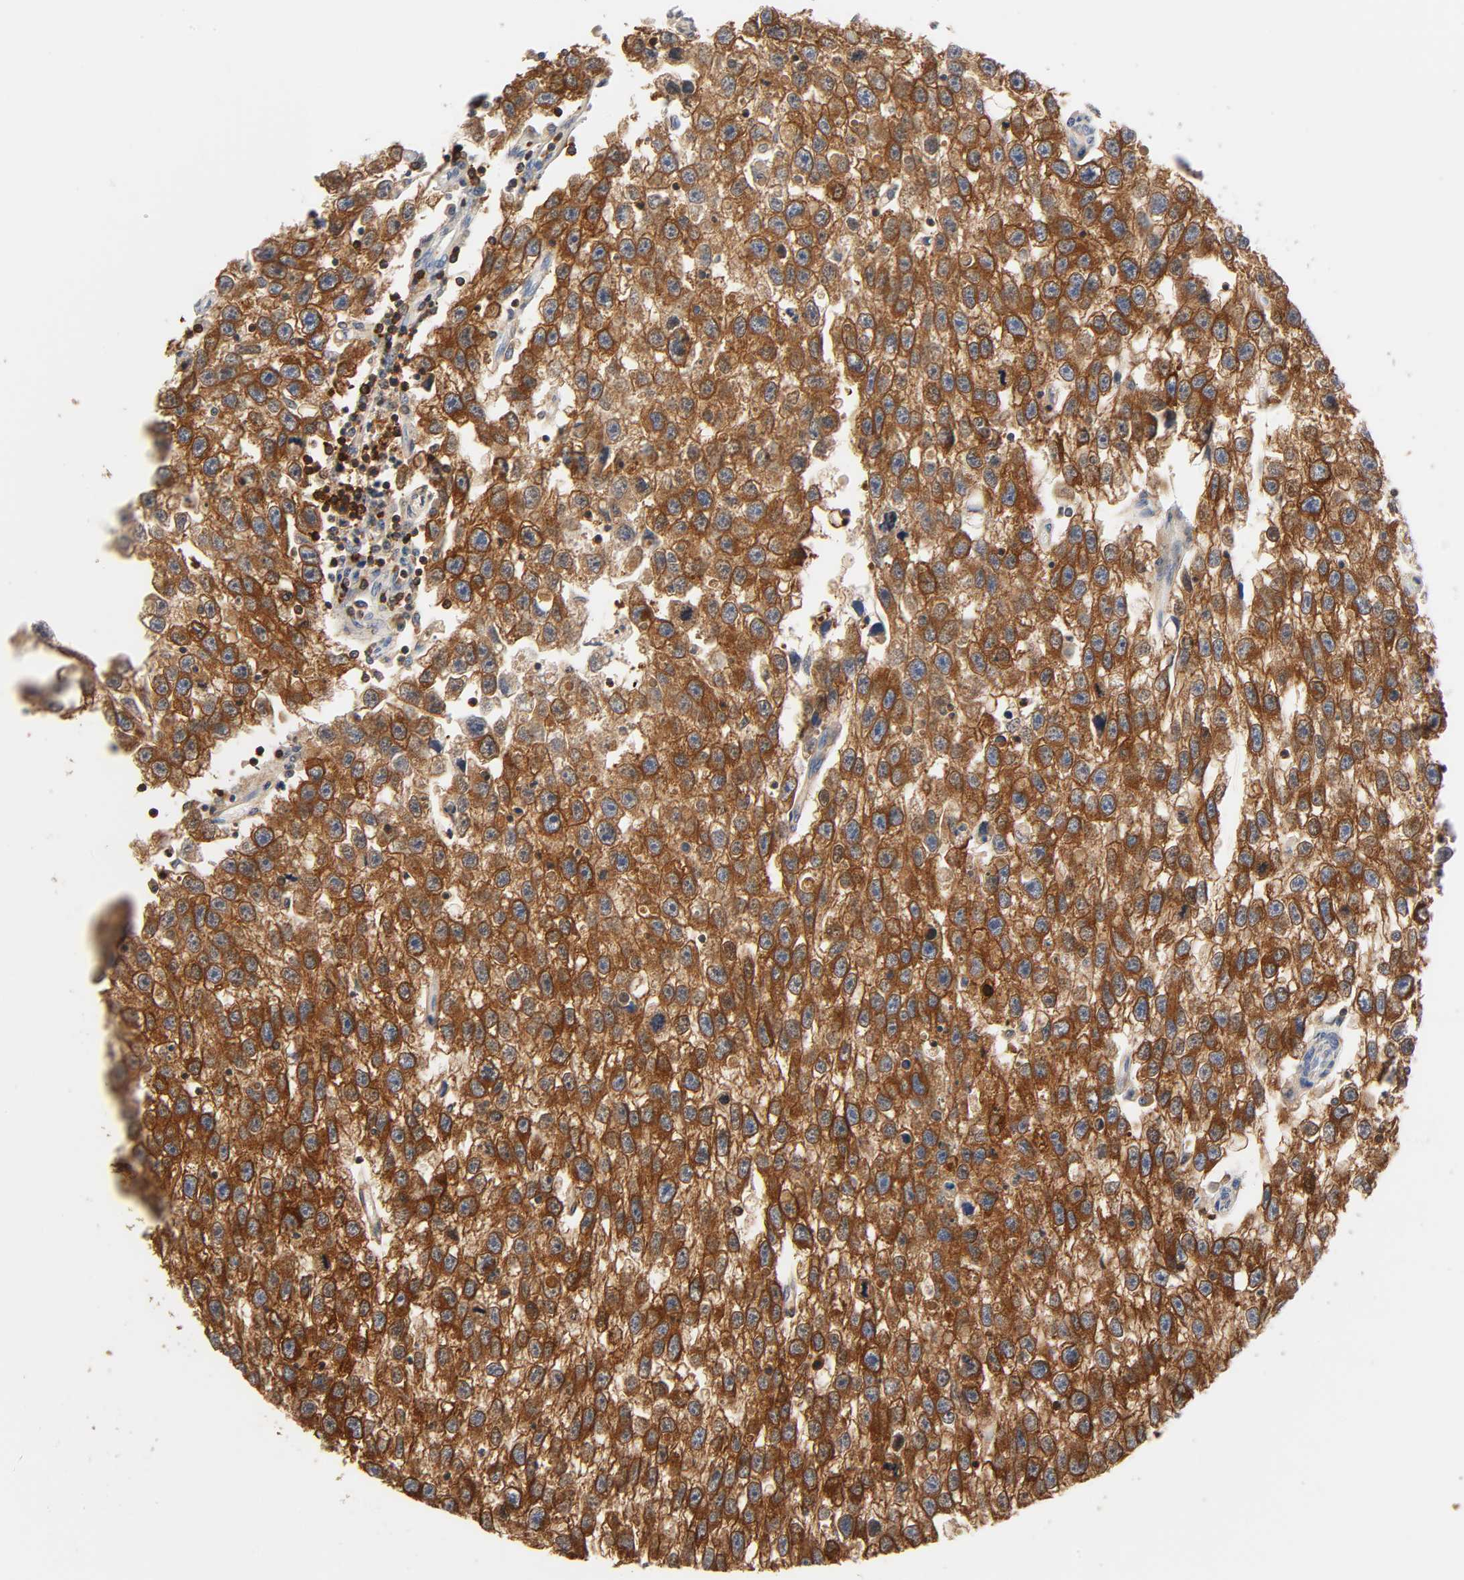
{"staining": {"intensity": "strong", "quantity": ">75%", "location": "cytoplasmic/membranous"}, "tissue": "testis cancer", "cell_type": "Tumor cells", "image_type": "cancer", "snomed": [{"axis": "morphology", "description": "Seminoma, NOS"}, {"axis": "topography", "description": "Testis"}], "caption": "Immunohistochemical staining of human testis cancer demonstrates high levels of strong cytoplasmic/membranous expression in approximately >75% of tumor cells. Ihc stains the protein of interest in brown and the nuclei are stained blue.", "gene": "BIN1", "patient": {"sex": "male", "age": 33}}